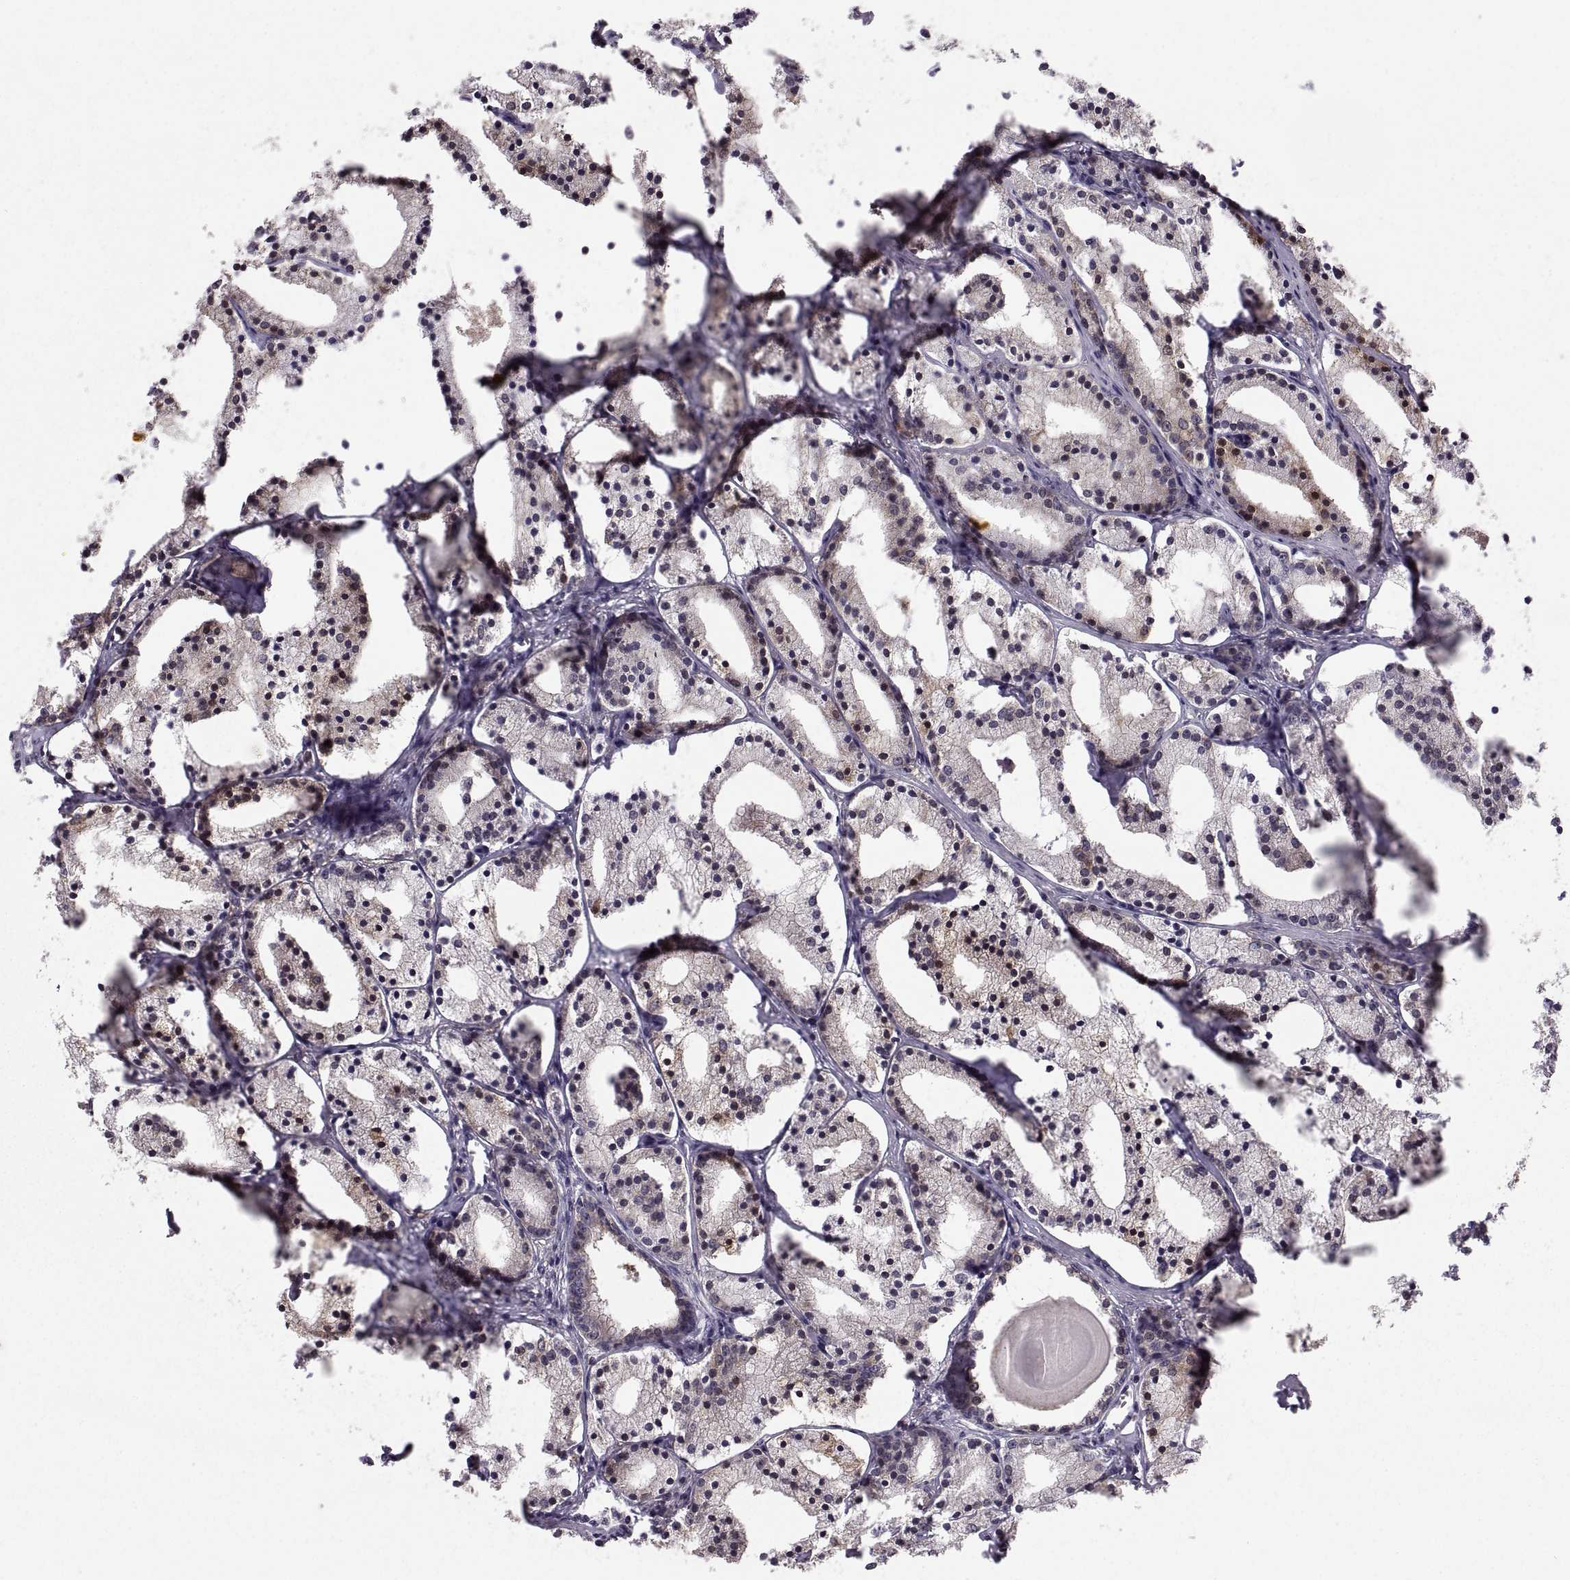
{"staining": {"intensity": "strong", "quantity": "<25%", "location": "cytoplasmic/membranous"}, "tissue": "prostate cancer", "cell_type": "Tumor cells", "image_type": "cancer", "snomed": [{"axis": "morphology", "description": "Adenocarcinoma, NOS"}, {"axis": "topography", "description": "Prostate"}], "caption": "Prostate cancer stained with a brown dye reveals strong cytoplasmic/membranous positive staining in about <25% of tumor cells.", "gene": "EZR", "patient": {"sex": "male", "age": 69}}